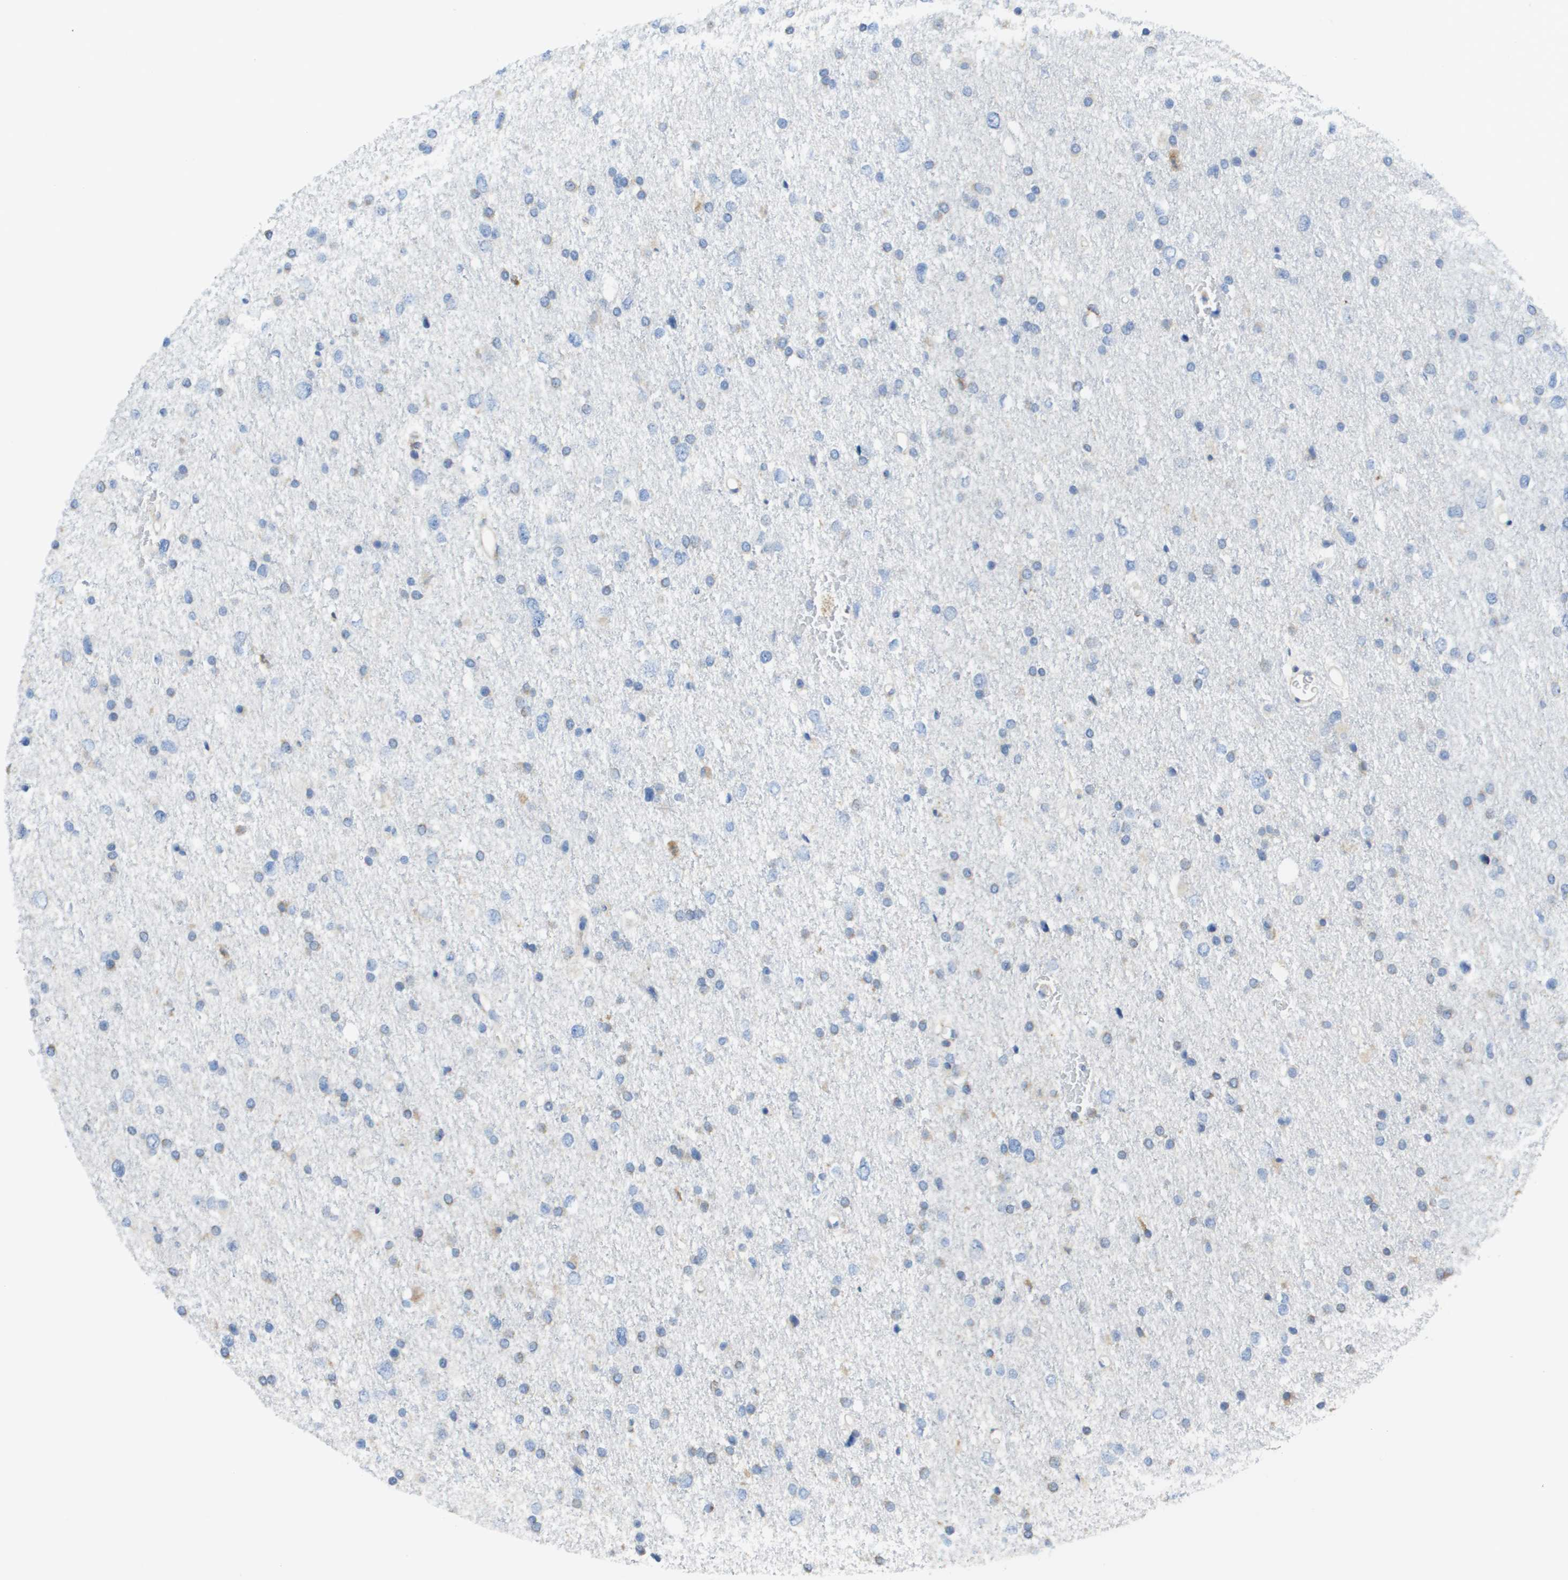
{"staining": {"intensity": "negative", "quantity": "none", "location": "none"}, "tissue": "glioma", "cell_type": "Tumor cells", "image_type": "cancer", "snomed": [{"axis": "morphology", "description": "Glioma, malignant, Low grade"}, {"axis": "topography", "description": "Brain"}], "caption": "Malignant glioma (low-grade) was stained to show a protein in brown. There is no significant expression in tumor cells. (IHC, brightfield microscopy, high magnification).", "gene": "SDR42E1", "patient": {"sex": "female", "age": 37}}